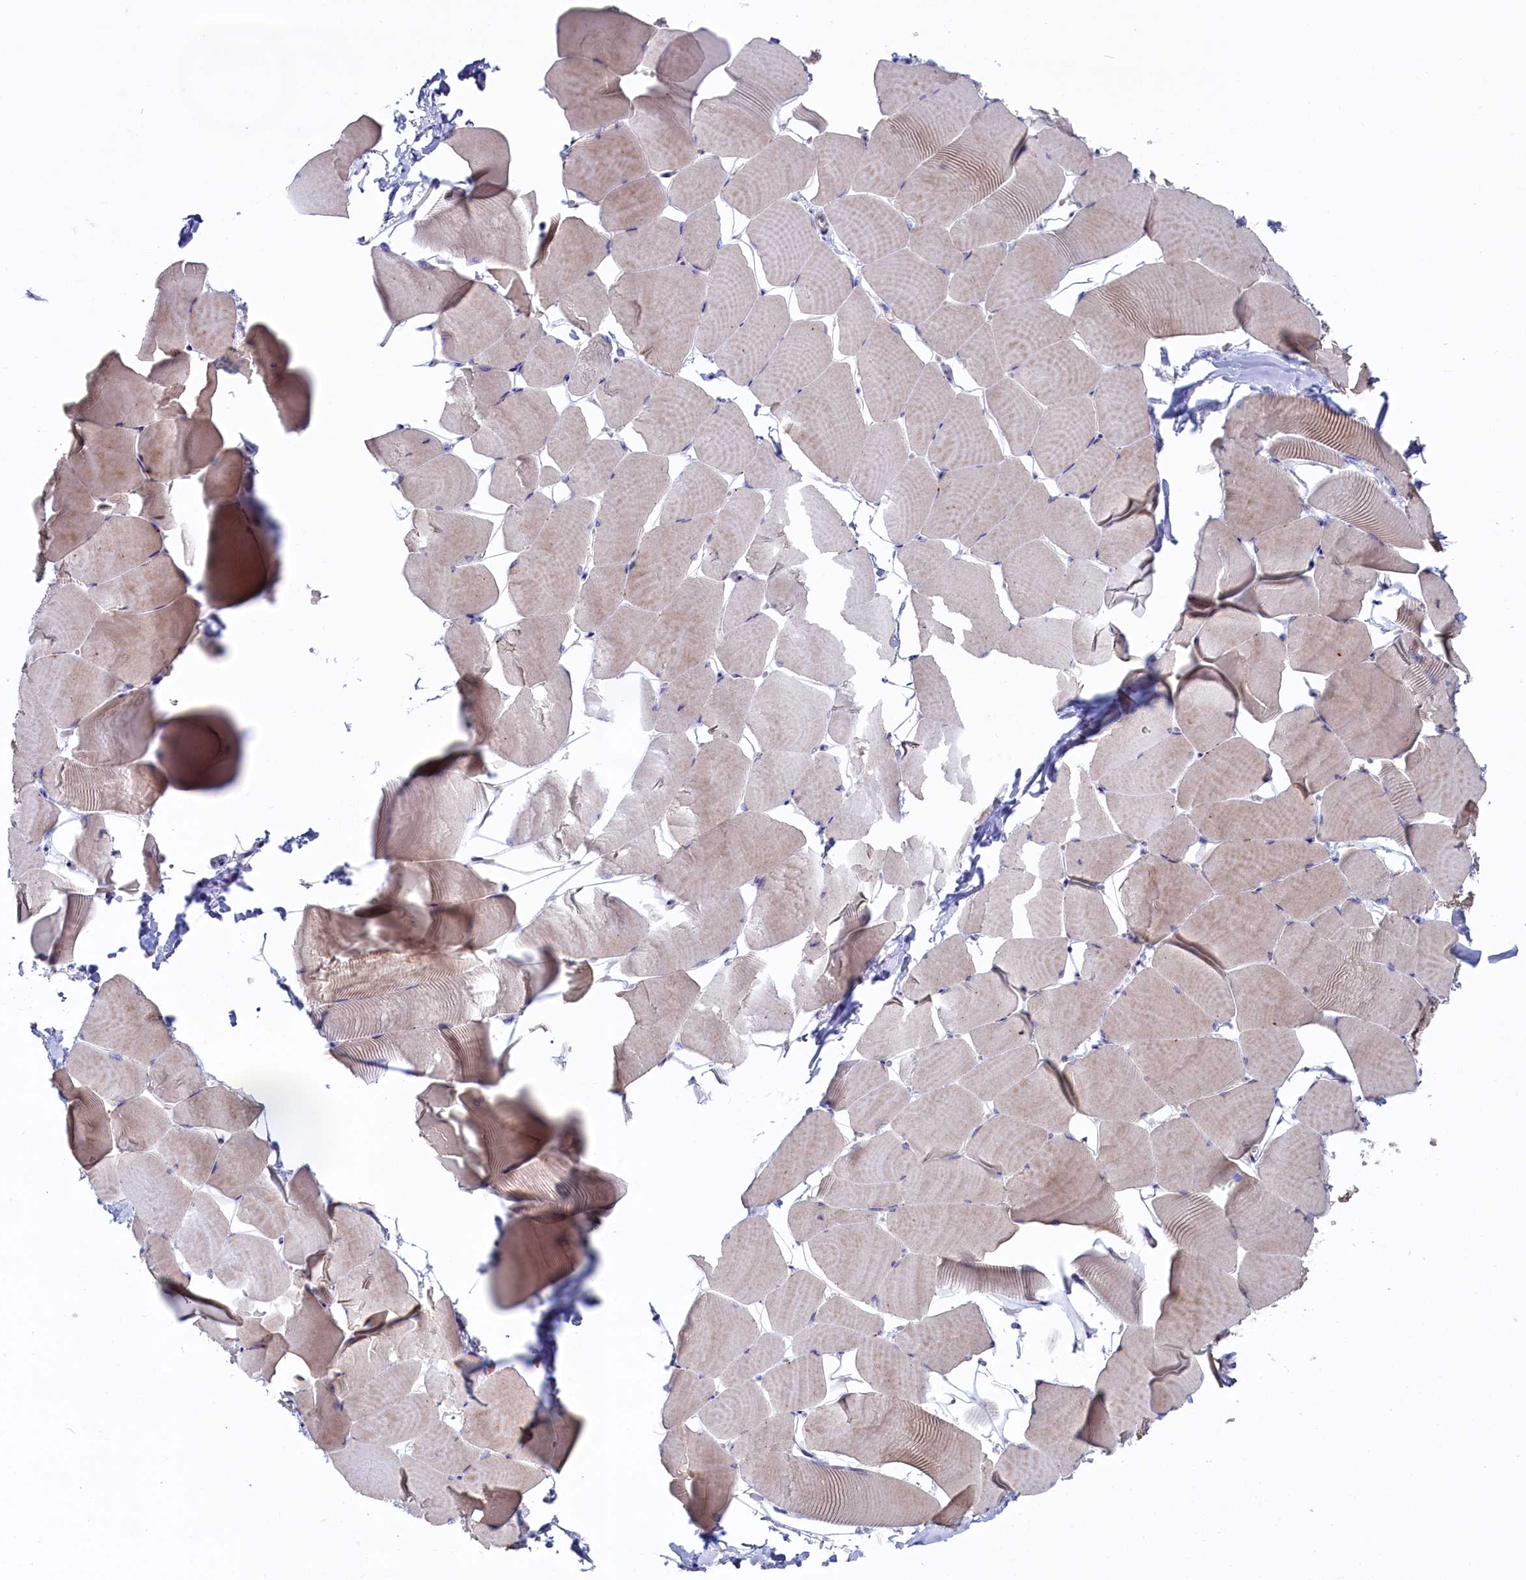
{"staining": {"intensity": "weak", "quantity": "25%-75%", "location": "cytoplasmic/membranous"}, "tissue": "skeletal muscle", "cell_type": "Myocytes", "image_type": "normal", "snomed": [{"axis": "morphology", "description": "Normal tissue, NOS"}, {"axis": "topography", "description": "Skeletal muscle"}], "caption": "High-magnification brightfield microscopy of benign skeletal muscle stained with DAB (3,3'-diaminobenzidine) (brown) and counterstained with hematoxylin (blue). myocytes exhibit weak cytoplasmic/membranous staining is present in about25%-75% of cells.", "gene": "NUDT7", "patient": {"sex": "male", "age": 25}}